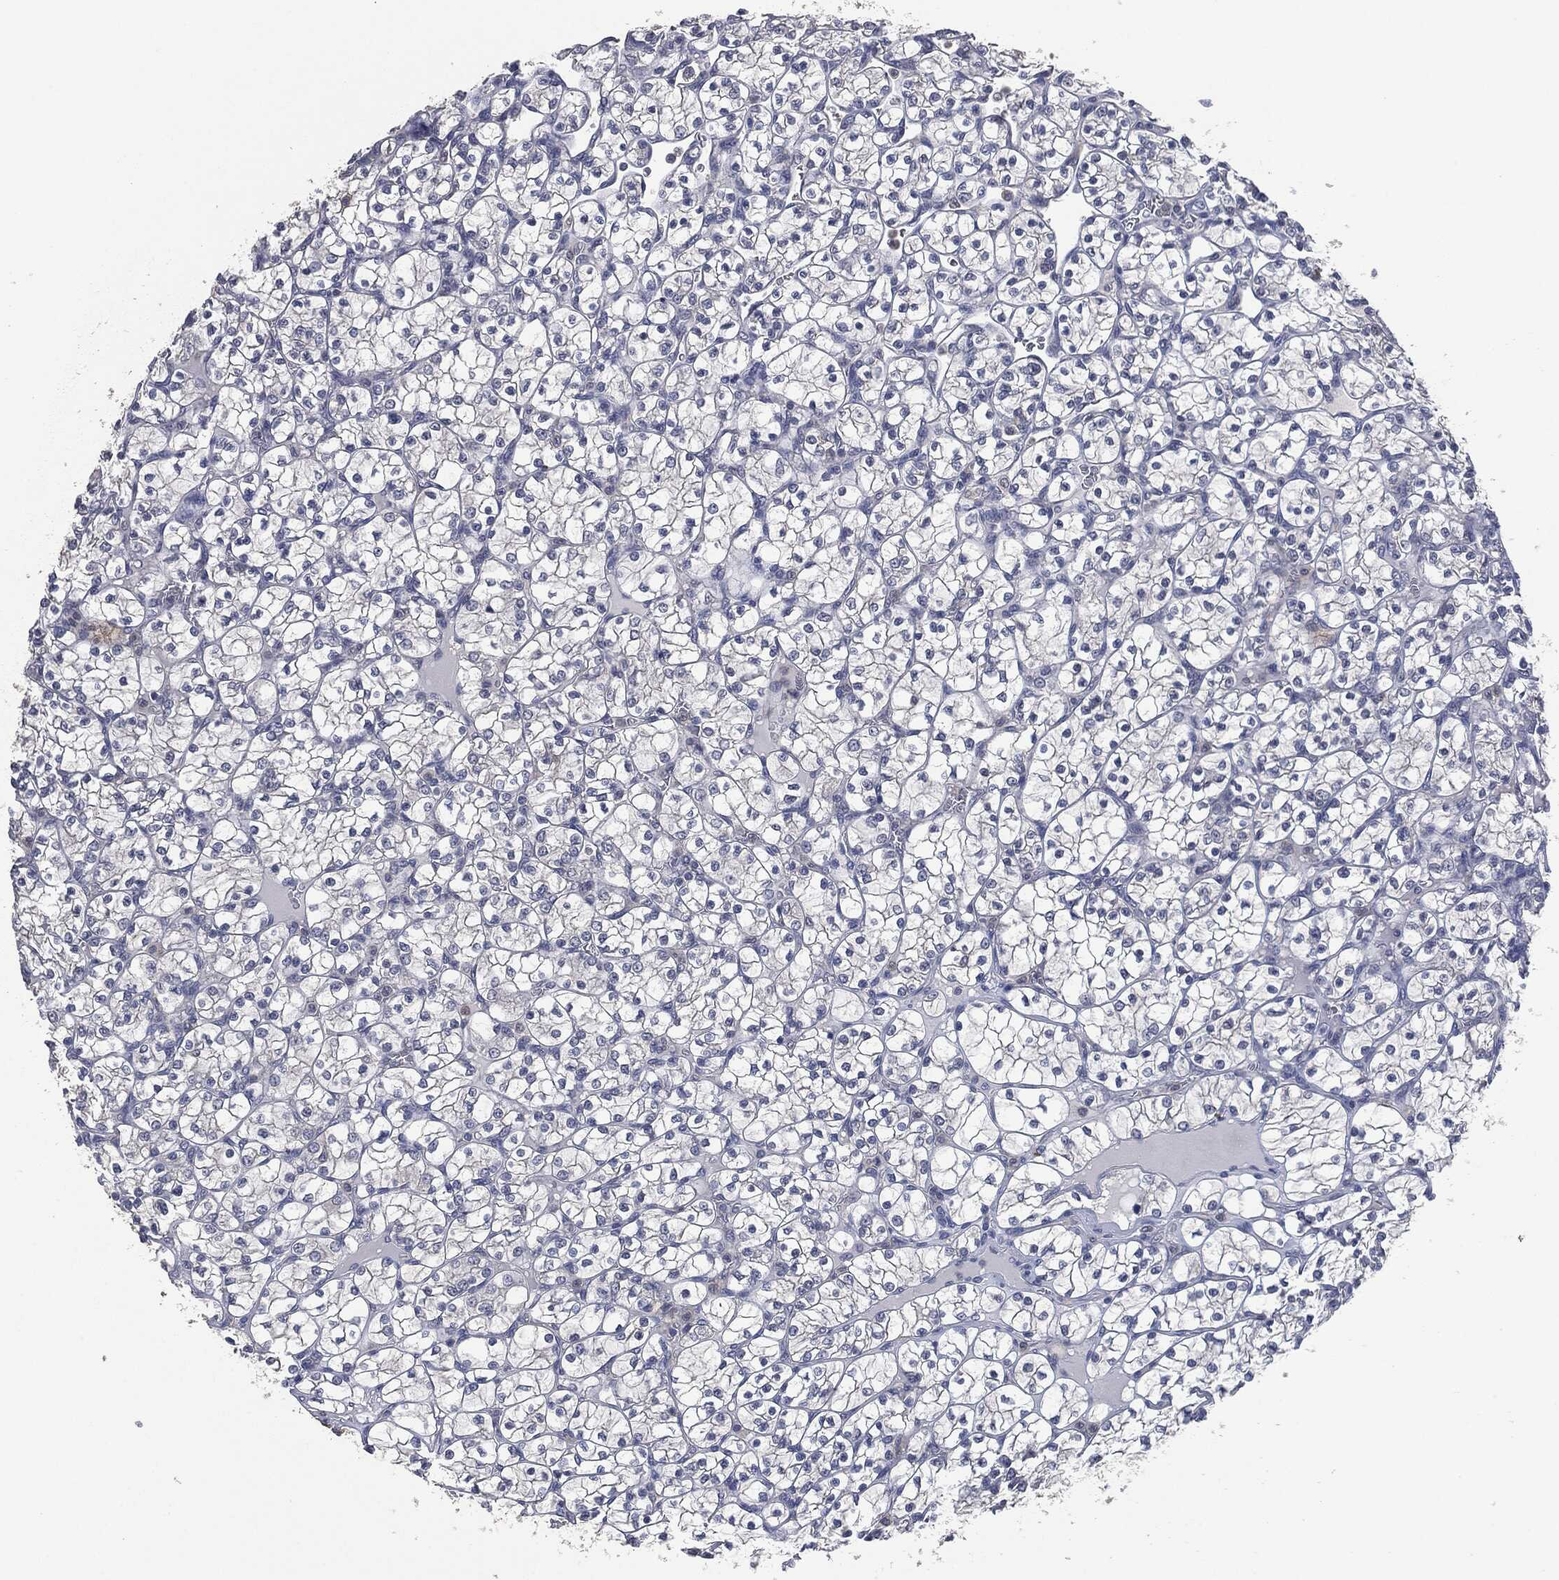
{"staining": {"intensity": "negative", "quantity": "none", "location": "none"}, "tissue": "renal cancer", "cell_type": "Tumor cells", "image_type": "cancer", "snomed": [{"axis": "morphology", "description": "Adenocarcinoma, NOS"}, {"axis": "topography", "description": "Kidney"}], "caption": "Renal adenocarcinoma was stained to show a protein in brown. There is no significant expression in tumor cells.", "gene": "IL1RN", "patient": {"sex": "female", "age": 89}}